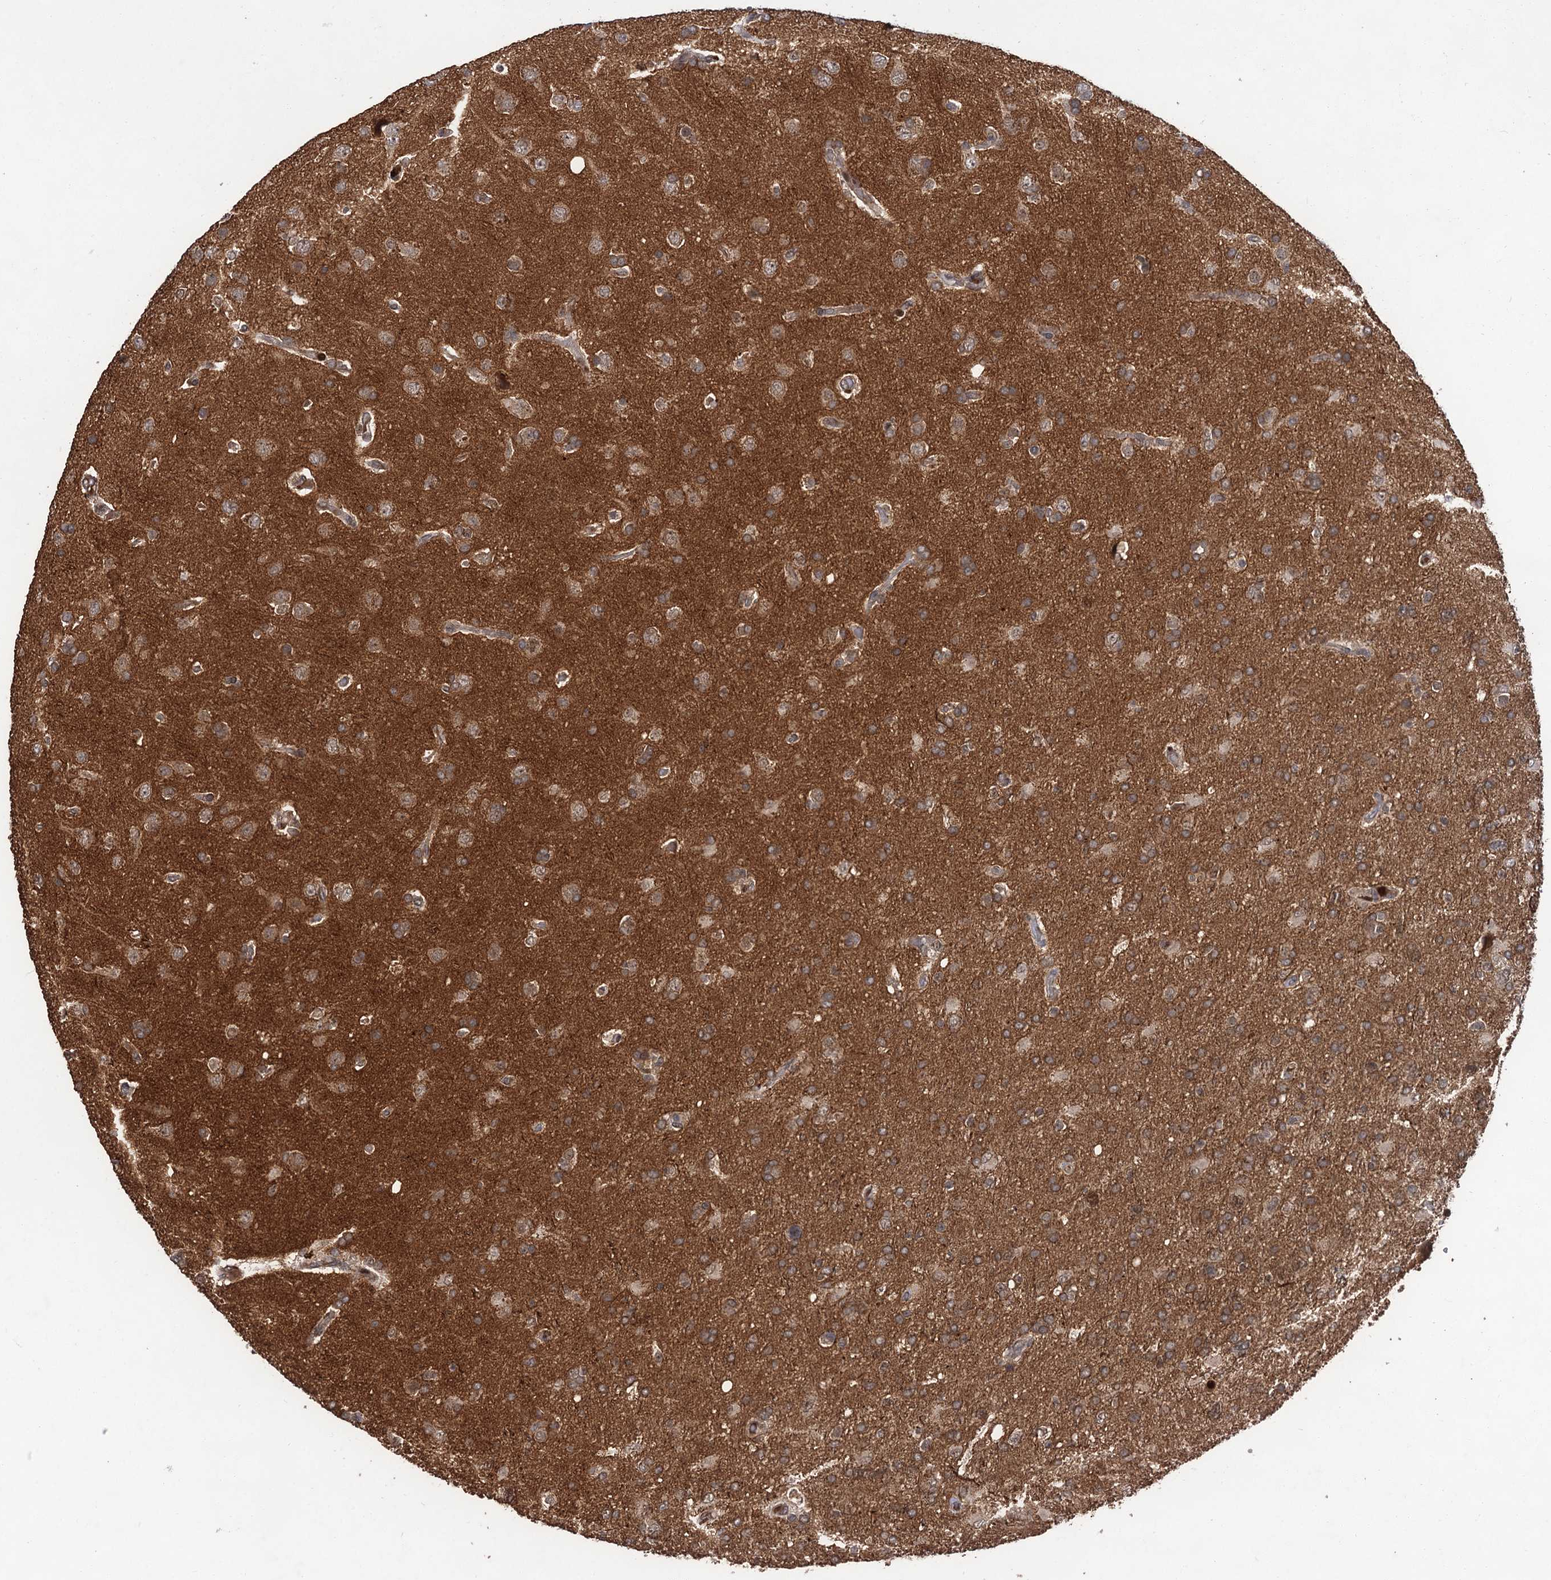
{"staining": {"intensity": "weak", "quantity": ">75%", "location": "cytoplasmic/membranous"}, "tissue": "glioma", "cell_type": "Tumor cells", "image_type": "cancer", "snomed": [{"axis": "morphology", "description": "Glioma, malignant, High grade"}, {"axis": "topography", "description": "Brain"}], "caption": "IHC image of neoplastic tissue: human glioma stained using immunohistochemistry (IHC) shows low levels of weak protein expression localized specifically in the cytoplasmic/membranous of tumor cells, appearing as a cytoplasmic/membranous brown color.", "gene": "MBD6", "patient": {"sex": "male", "age": 61}}